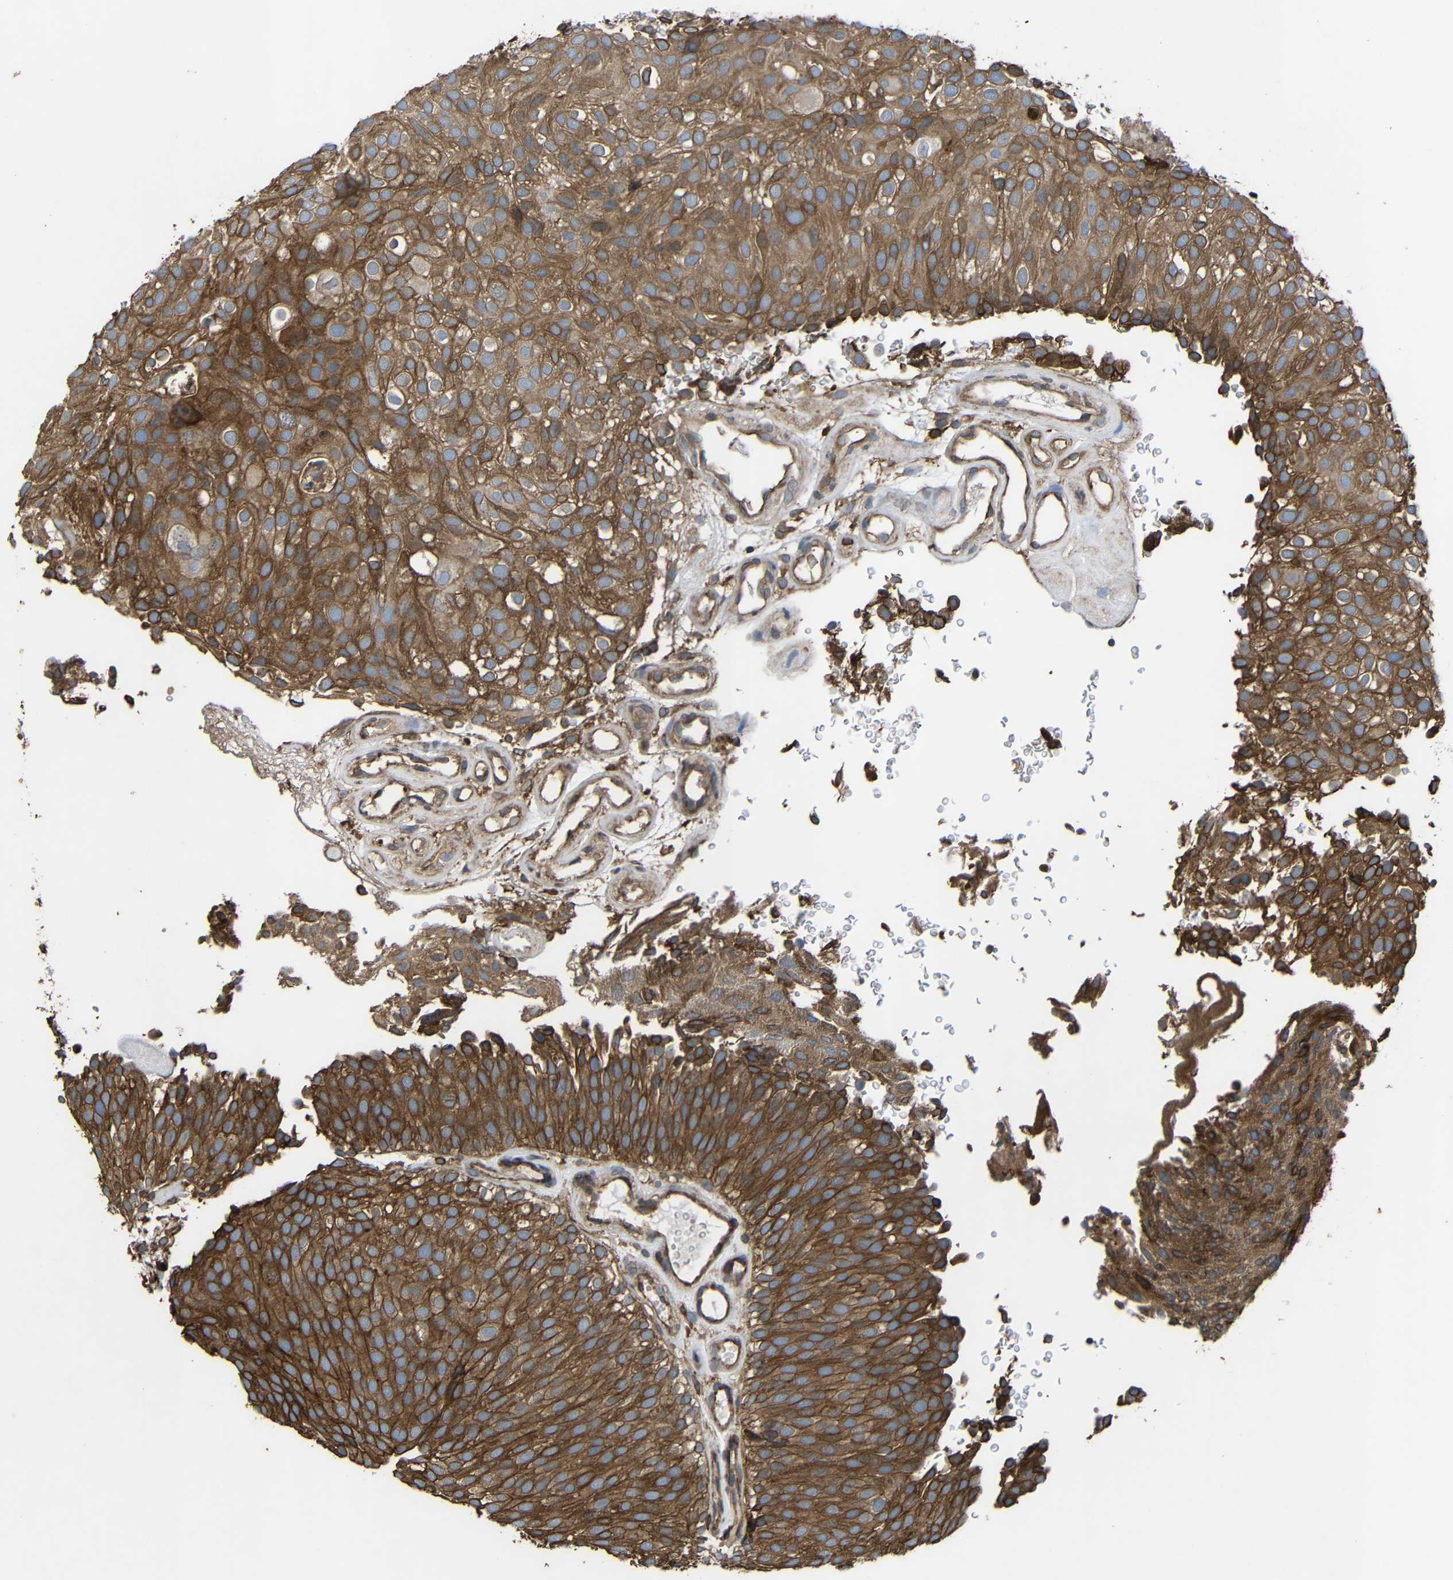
{"staining": {"intensity": "moderate", "quantity": ">75%", "location": "cytoplasmic/membranous"}, "tissue": "urothelial cancer", "cell_type": "Tumor cells", "image_type": "cancer", "snomed": [{"axis": "morphology", "description": "Urothelial carcinoma, Low grade"}, {"axis": "topography", "description": "Urinary bladder"}], "caption": "There is medium levels of moderate cytoplasmic/membranous staining in tumor cells of urothelial cancer, as demonstrated by immunohistochemical staining (brown color).", "gene": "TREM2", "patient": {"sex": "male", "age": 78}}